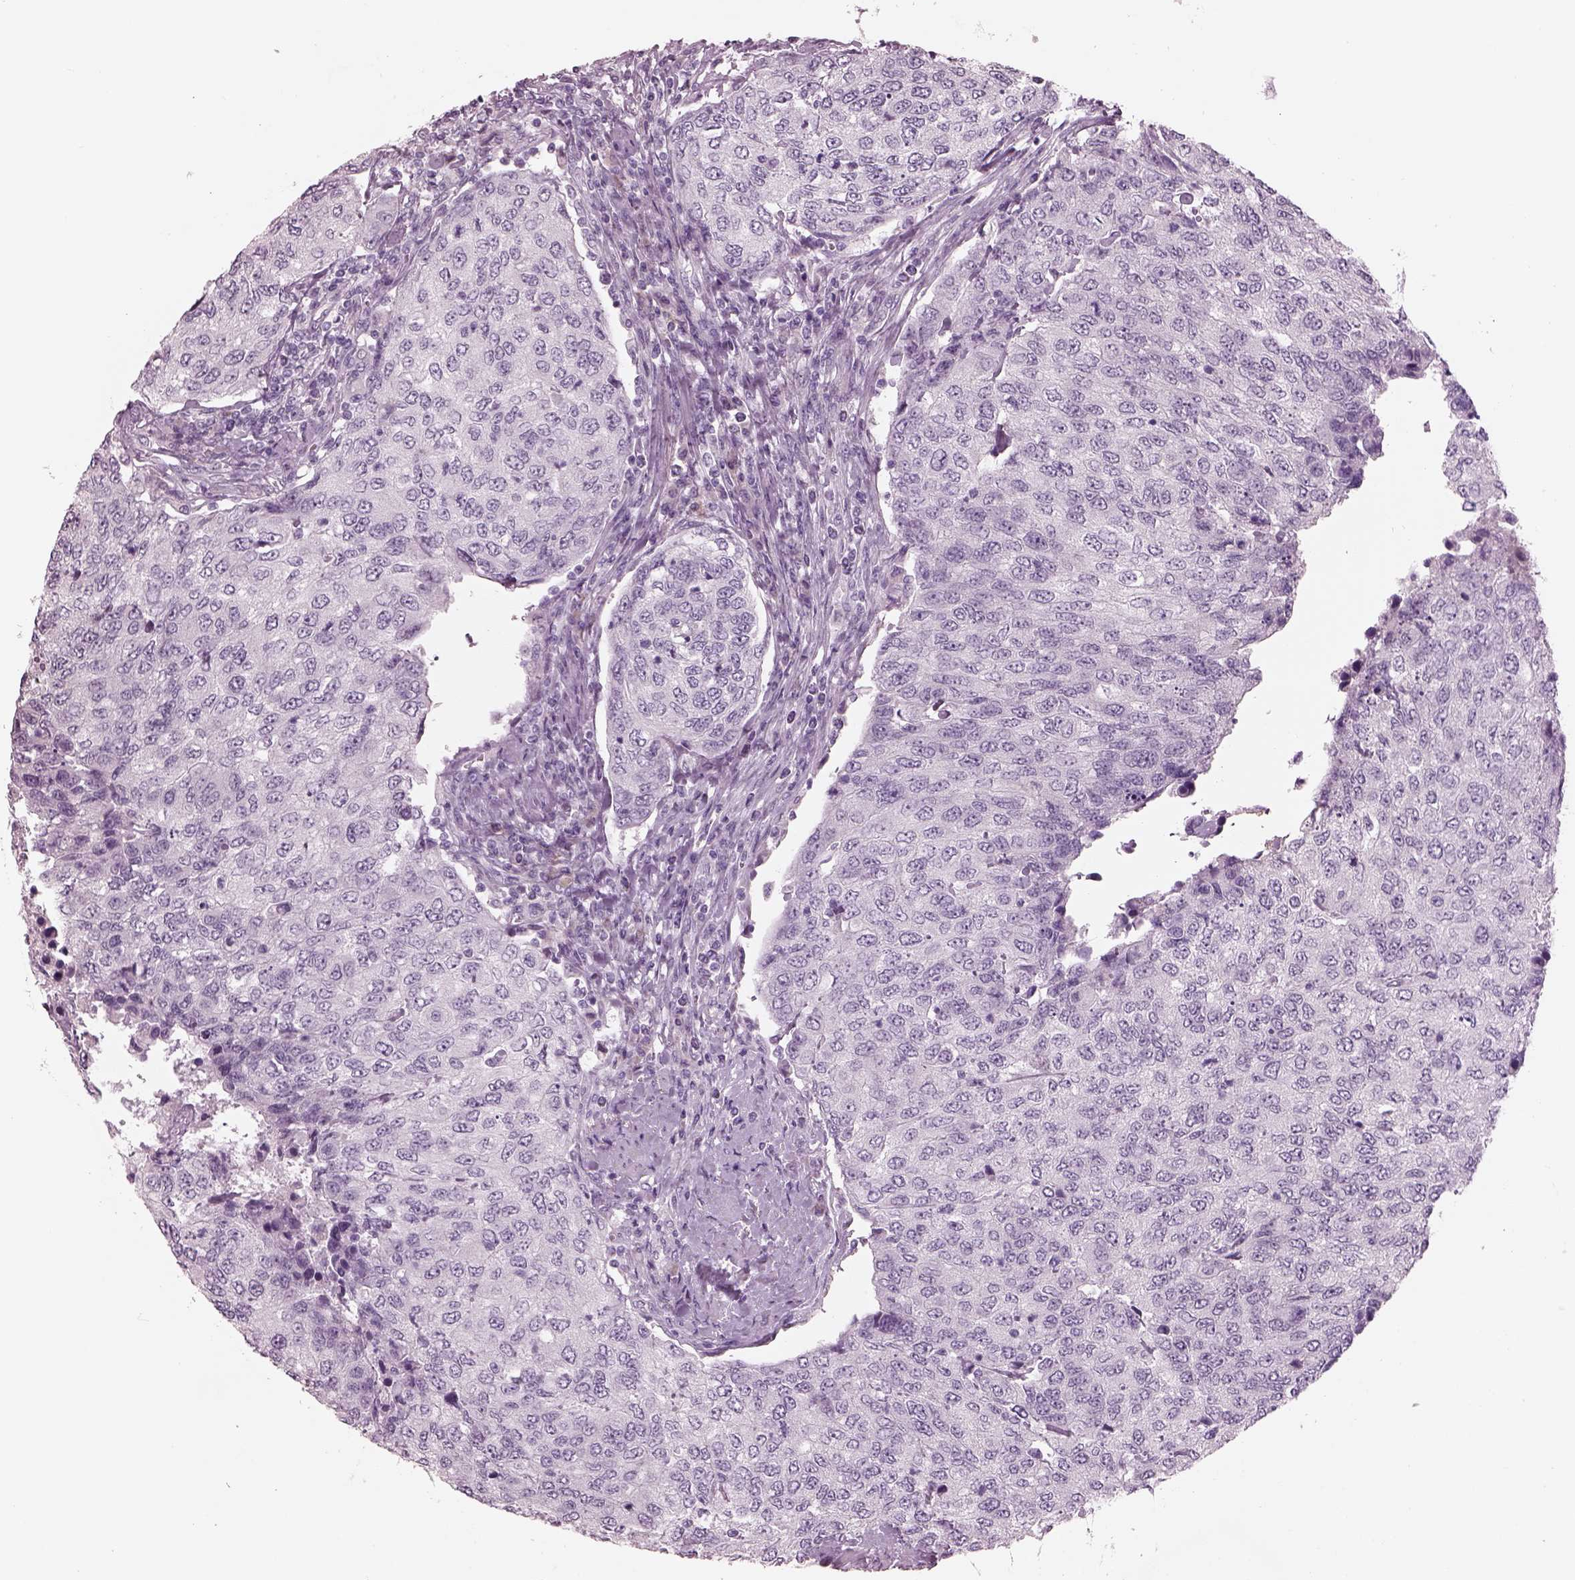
{"staining": {"intensity": "negative", "quantity": "none", "location": "none"}, "tissue": "urothelial cancer", "cell_type": "Tumor cells", "image_type": "cancer", "snomed": [{"axis": "morphology", "description": "Urothelial carcinoma, High grade"}, {"axis": "topography", "description": "Urinary bladder"}], "caption": "Protein analysis of high-grade urothelial carcinoma displays no significant positivity in tumor cells.", "gene": "CYLC1", "patient": {"sex": "female", "age": 78}}